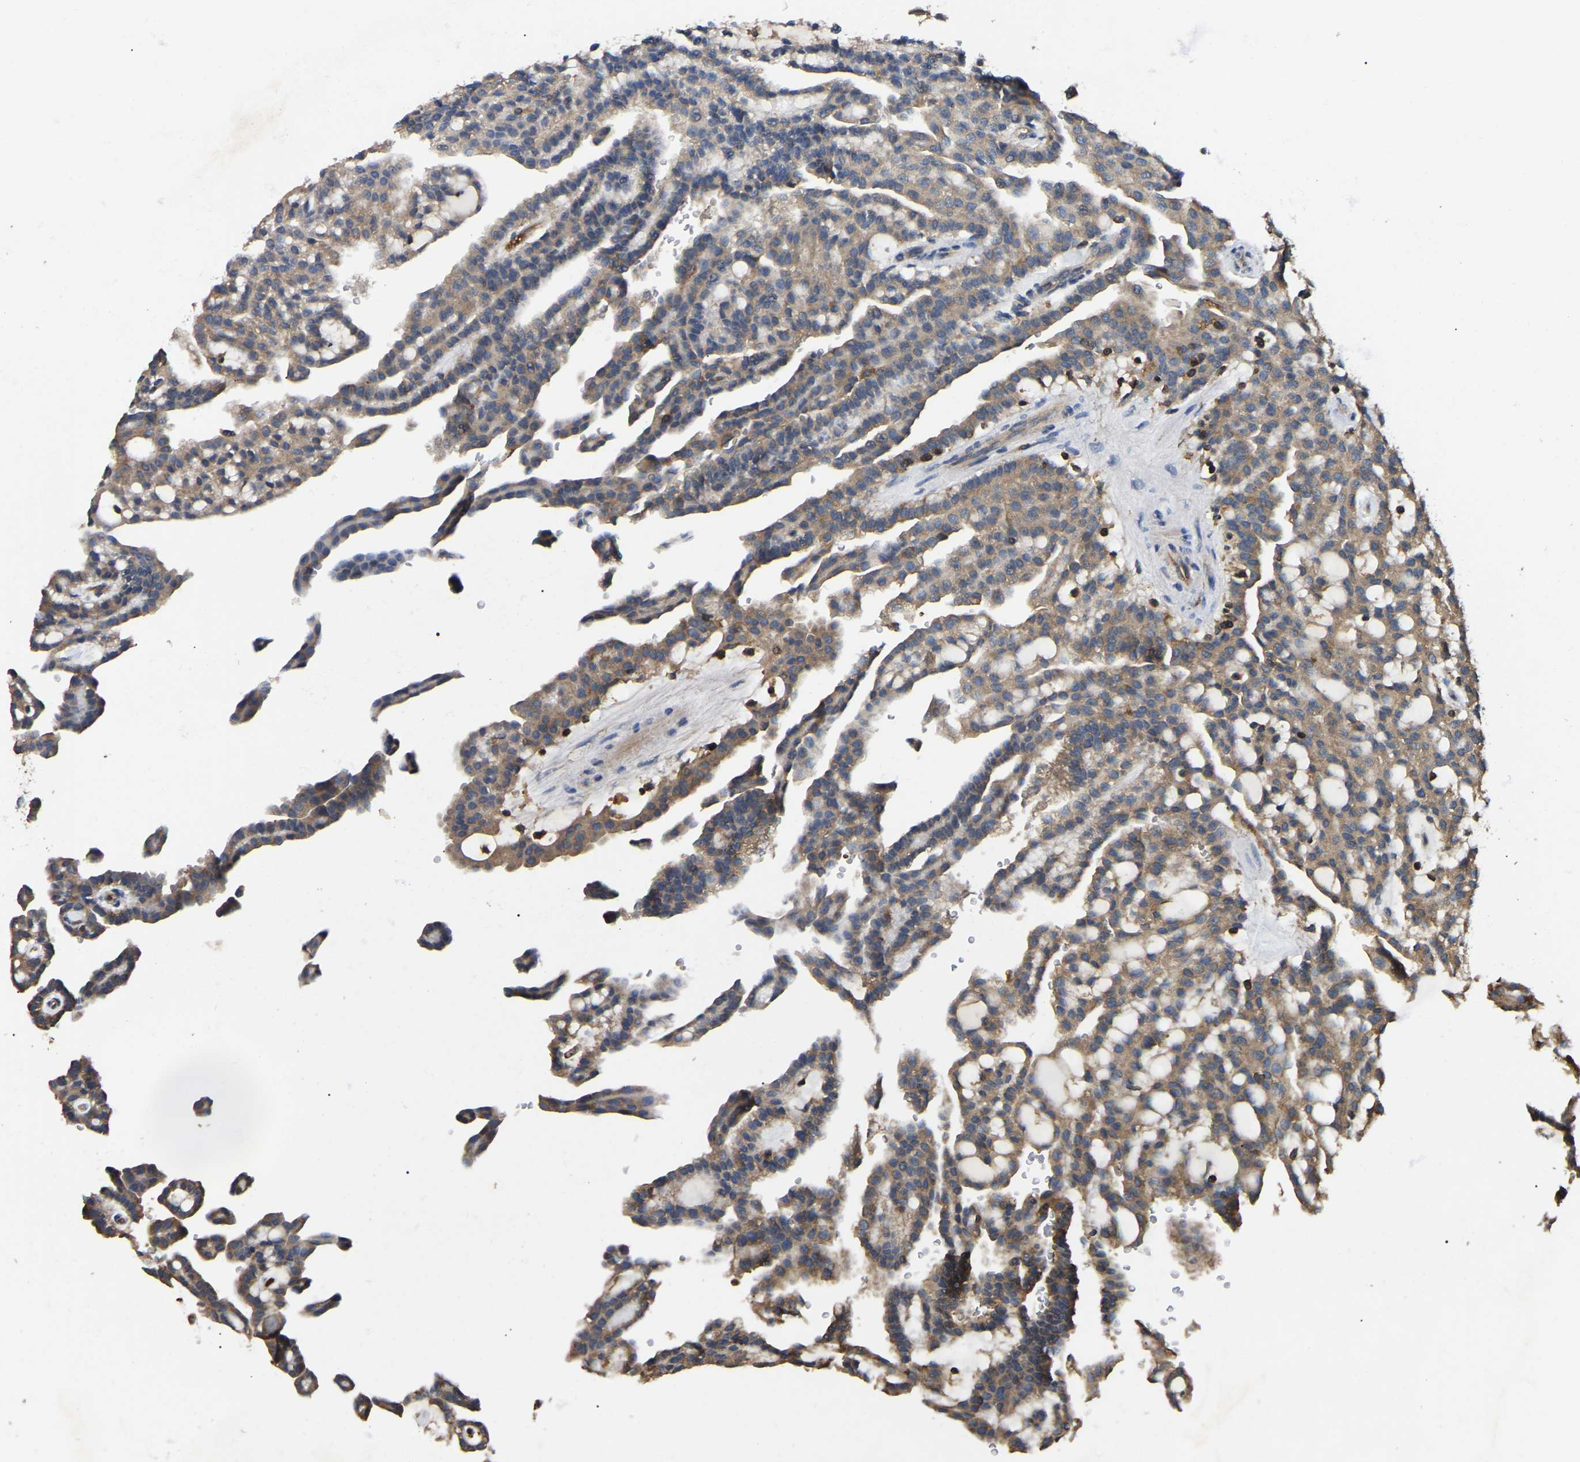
{"staining": {"intensity": "moderate", "quantity": "25%-75%", "location": "cytoplasmic/membranous"}, "tissue": "renal cancer", "cell_type": "Tumor cells", "image_type": "cancer", "snomed": [{"axis": "morphology", "description": "Adenocarcinoma, NOS"}, {"axis": "topography", "description": "Kidney"}], "caption": "Moderate cytoplasmic/membranous positivity for a protein is identified in about 25%-75% of tumor cells of renal adenocarcinoma using IHC.", "gene": "SMPD2", "patient": {"sex": "male", "age": 63}}